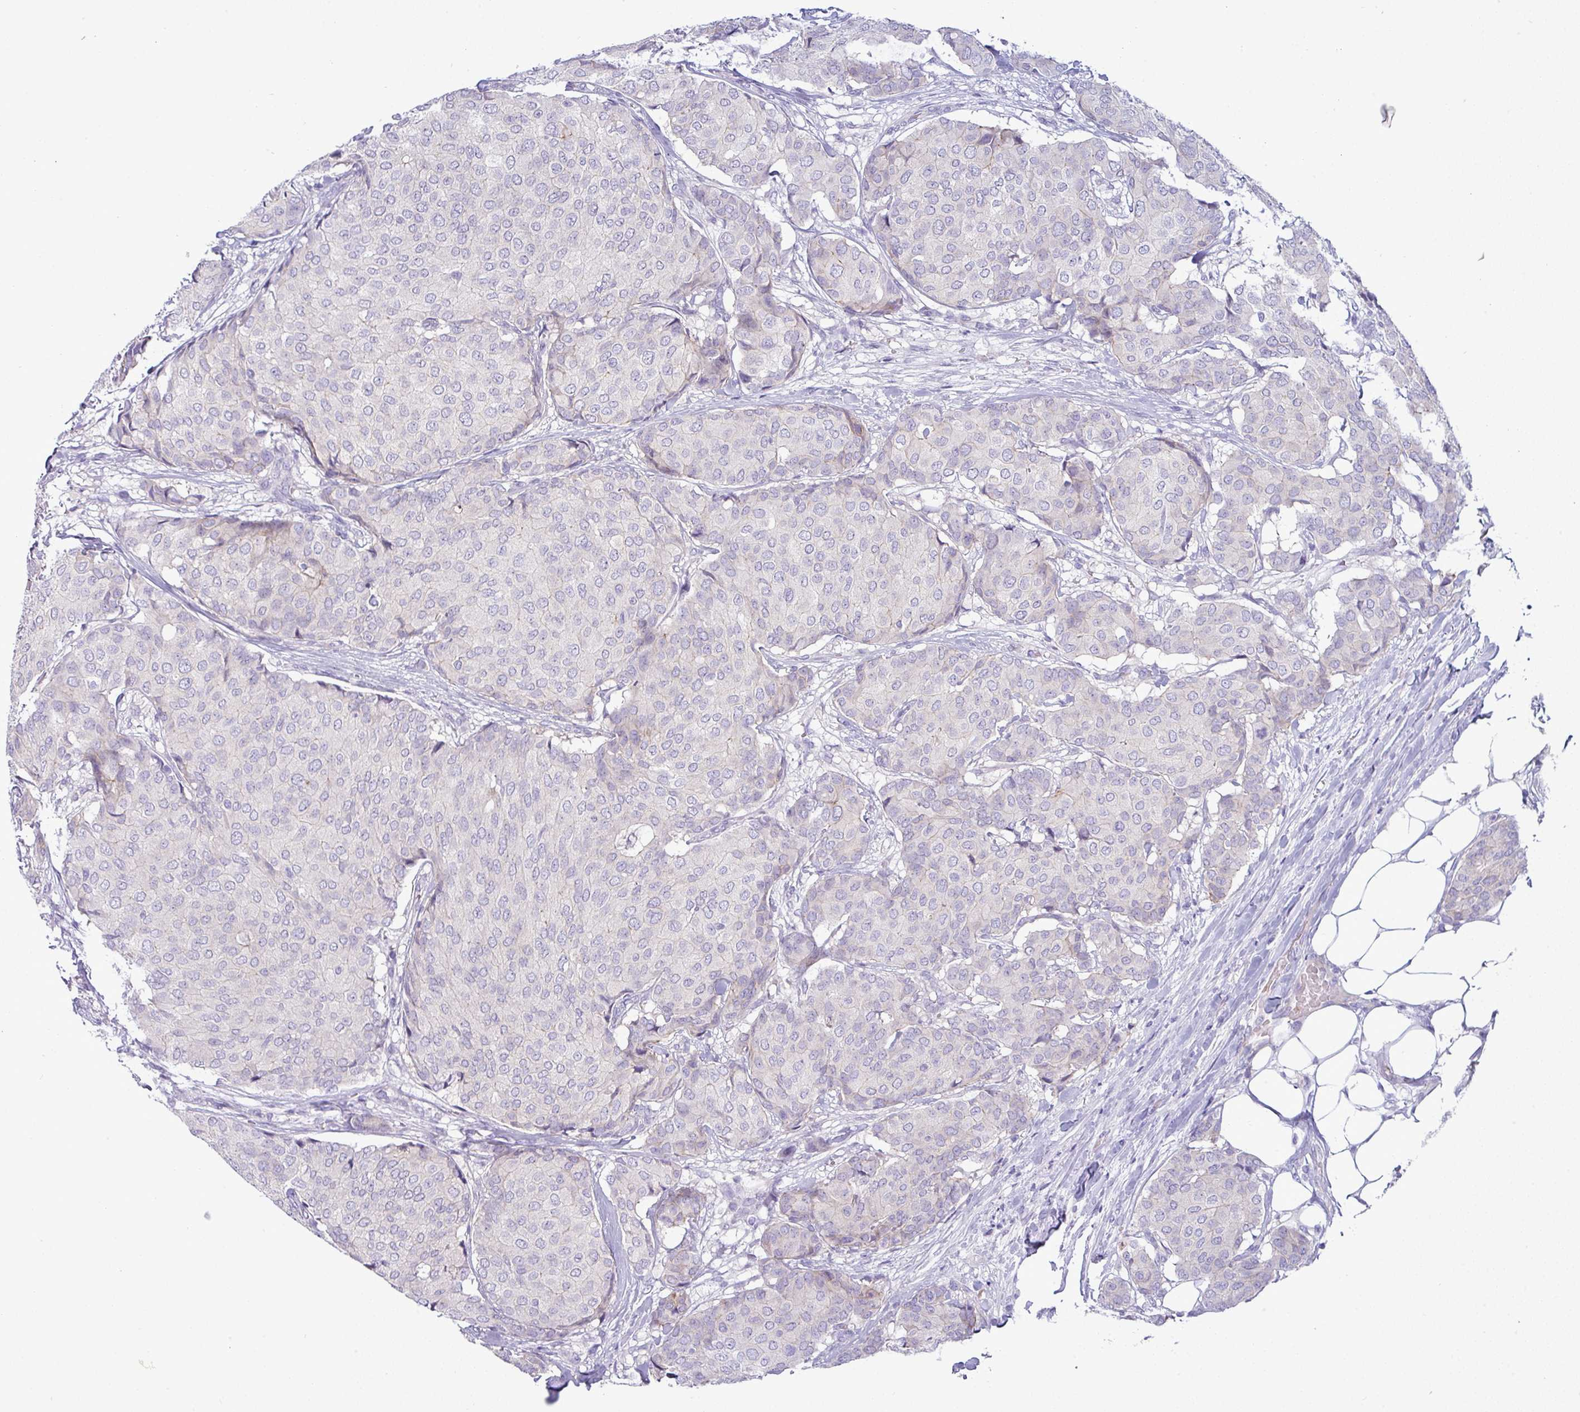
{"staining": {"intensity": "negative", "quantity": "none", "location": "none"}, "tissue": "breast cancer", "cell_type": "Tumor cells", "image_type": "cancer", "snomed": [{"axis": "morphology", "description": "Duct carcinoma"}, {"axis": "topography", "description": "Breast"}], "caption": "The immunohistochemistry (IHC) photomicrograph has no significant staining in tumor cells of intraductal carcinoma (breast) tissue.", "gene": "ACAP3", "patient": {"sex": "female", "age": 75}}